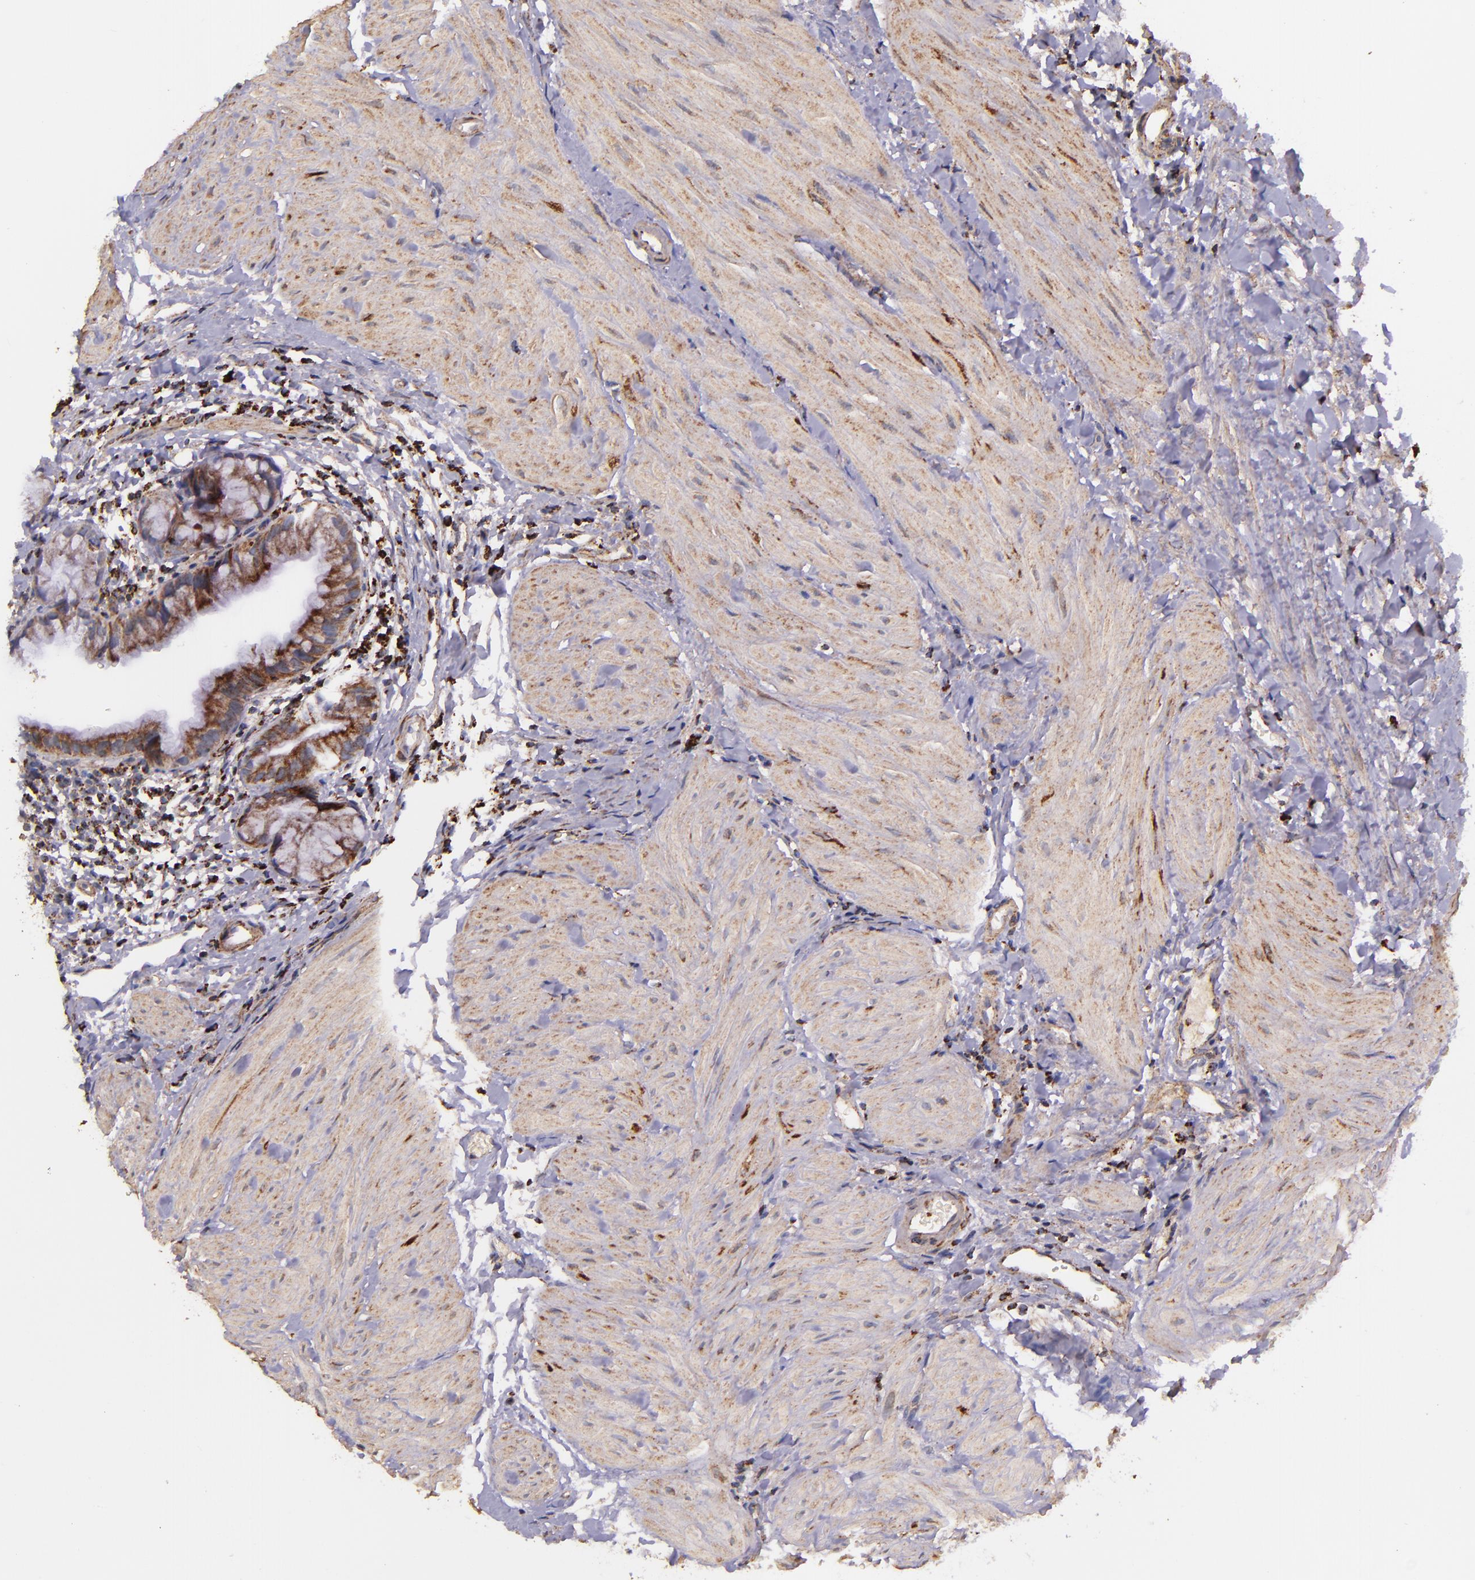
{"staining": {"intensity": "moderate", "quantity": ">75%", "location": "cytoplasmic/membranous"}, "tissue": "gallbladder", "cell_type": "Glandular cells", "image_type": "normal", "snomed": [{"axis": "morphology", "description": "Normal tissue, NOS"}, {"axis": "morphology", "description": "Inflammation, NOS"}, {"axis": "topography", "description": "Gallbladder"}], "caption": "A medium amount of moderate cytoplasmic/membranous positivity is seen in about >75% of glandular cells in unremarkable gallbladder. The protein of interest is stained brown, and the nuclei are stained in blue (DAB (3,3'-diaminobenzidine) IHC with brightfield microscopy, high magnification).", "gene": "IDH3G", "patient": {"sex": "male", "age": 66}}